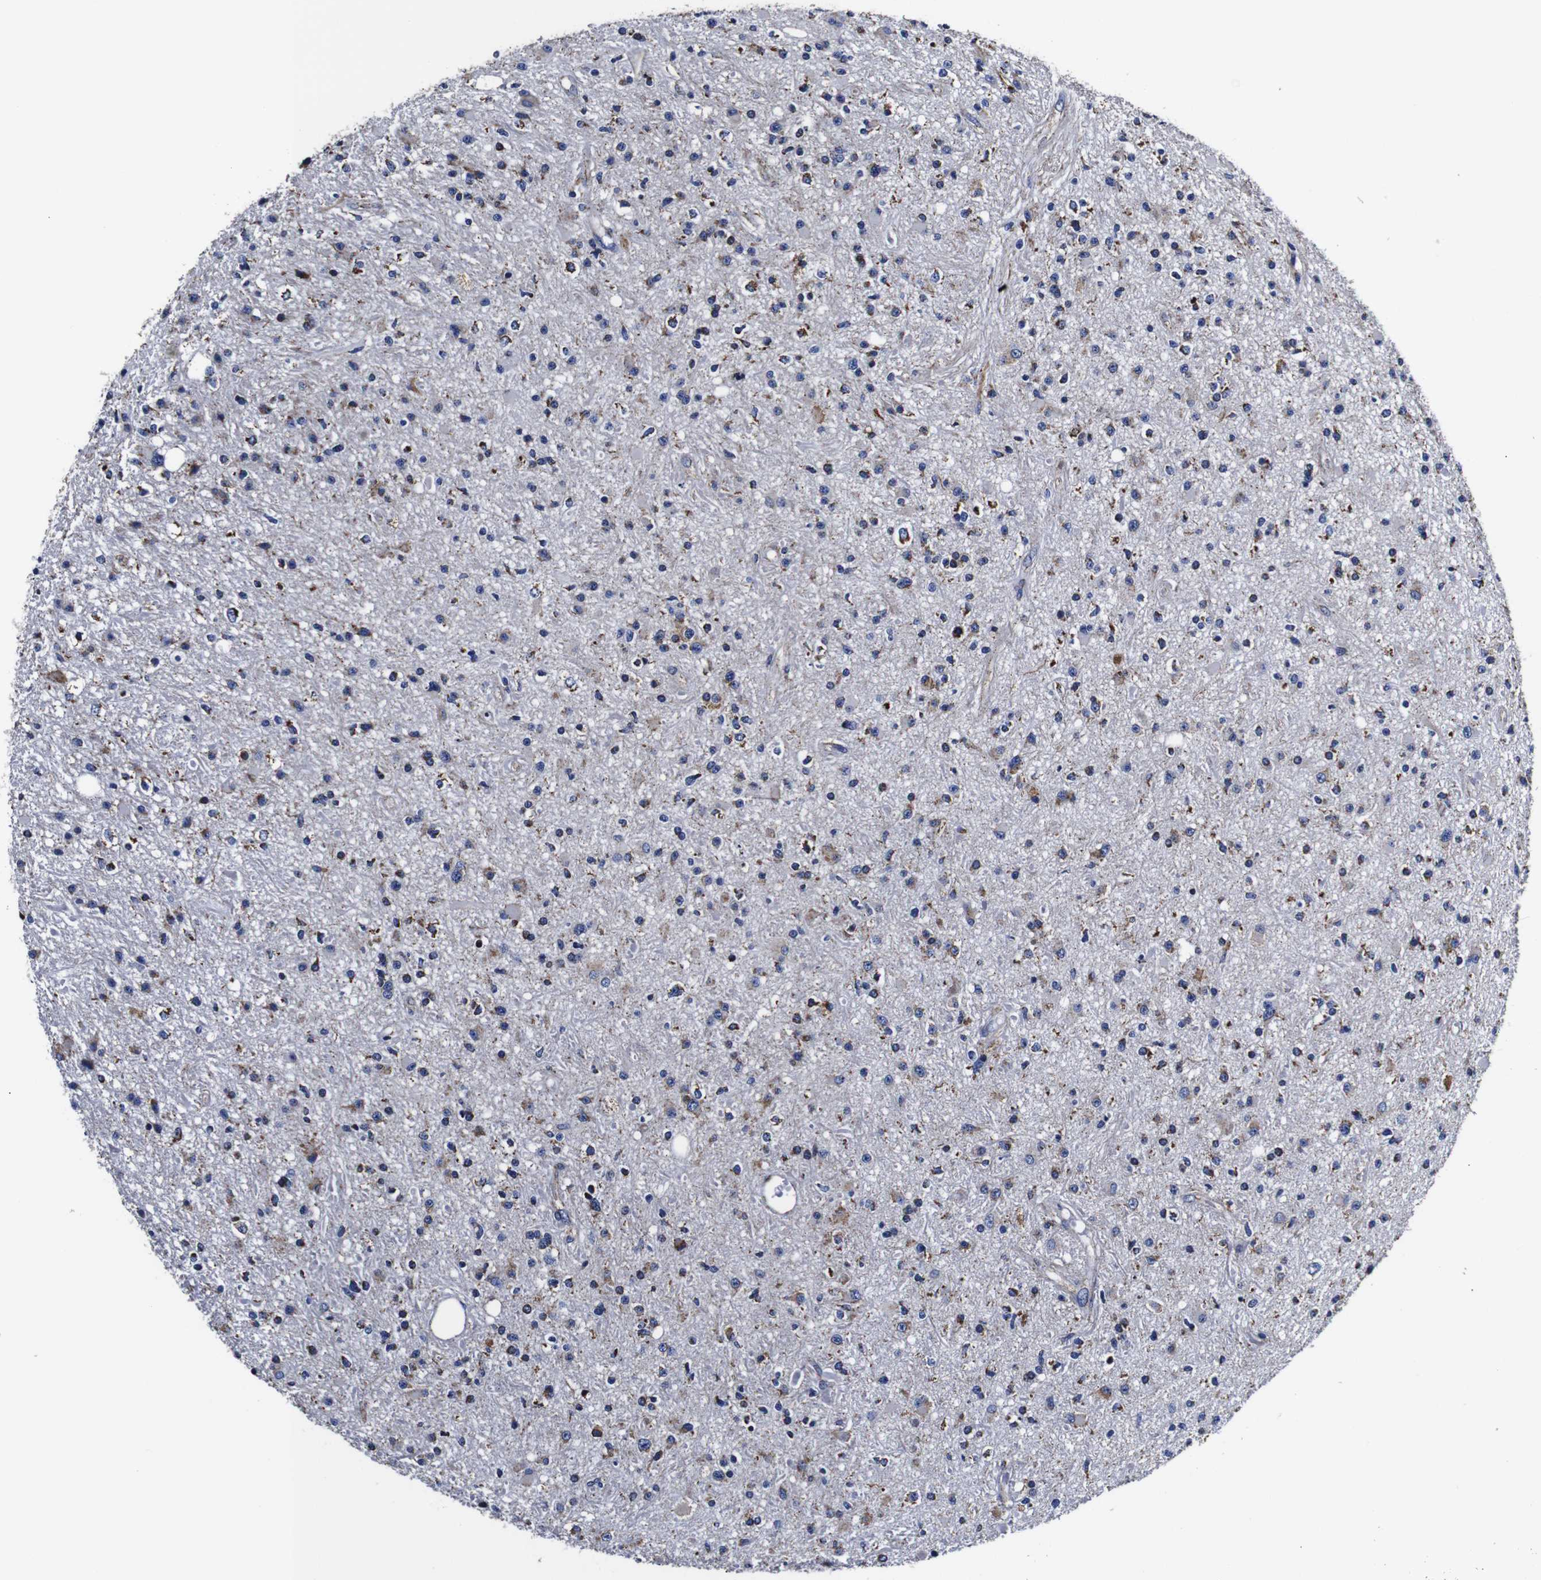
{"staining": {"intensity": "moderate", "quantity": "25%-75%", "location": "cytoplasmic/membranous"}, "tissue": "glioma", "cell_type": "Tumor cells", "image_type": "cancer", "snomed": [{"axis": "morphology", "description": "Glioma, malignant, High grade"}, {"axis": "topography", "description": "Brain"}], "caption": "A histopathology image showing moderate cytoplasmic/membranous positivity in approximately 25%-75% of tumor cells in malignant glioma (high-grade), as visualized by brown immunohistochemical staining.", "gene": "FKBP9", "patient": {"sex": "male", "age": 33}}